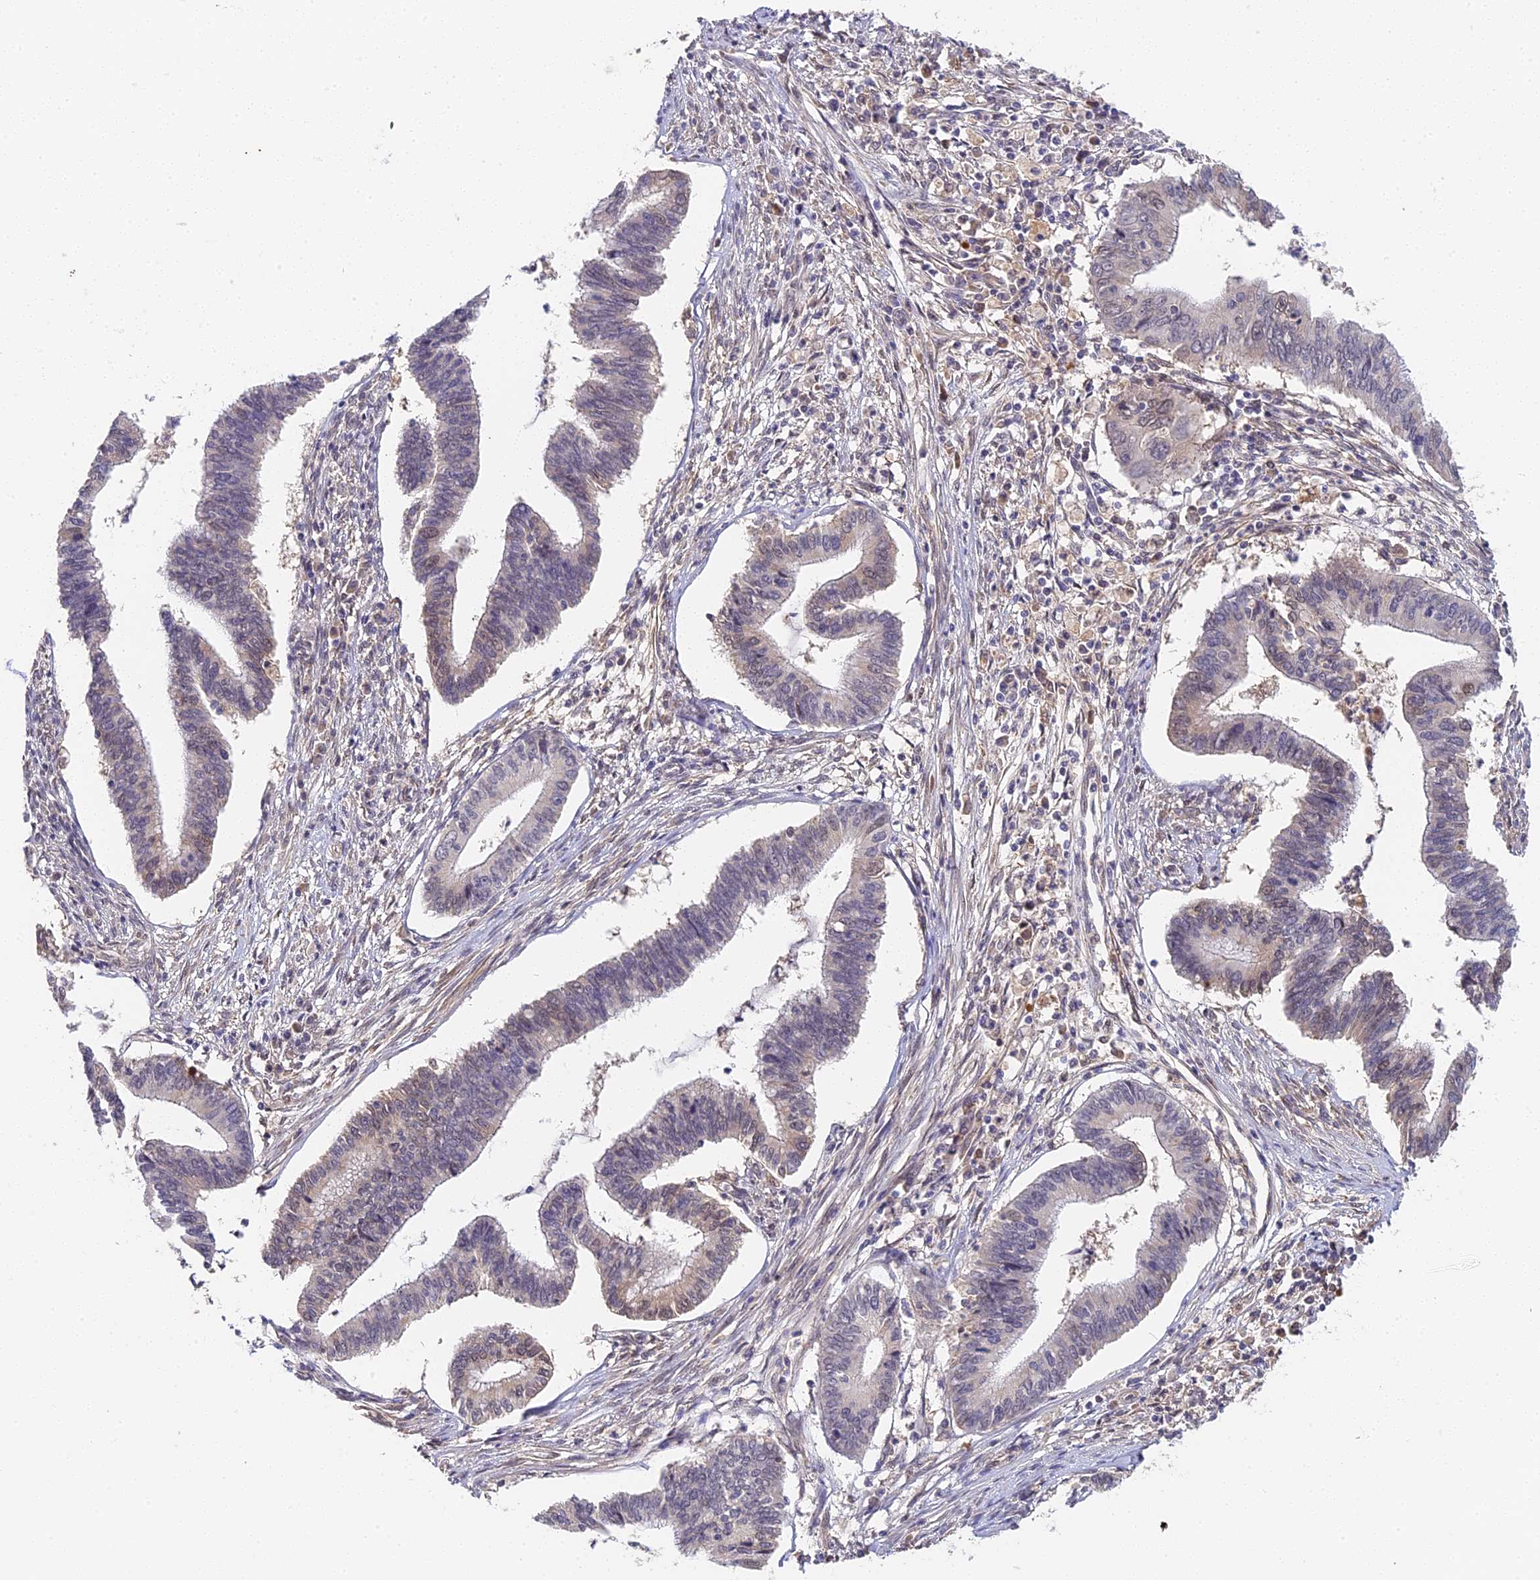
{"staining": {"intensity": "negative", "quantity": "none", "location": "none"}, "tissue": "cervical cancer", "cell_type": "Tumor cells", "image_type": "cancer", "snomed": [{"axis": "morphology", "description": "Adenocarcinoma, NOS"}, {"axis": "topography", "description": "Cervix"}], "caption": "This is an immunohistochemistry image of human cervical adenocarcinoma. There is no expression in tumor cells.", "gene": "IMPACT", "patient": {"sex": "female", "age": 36}}